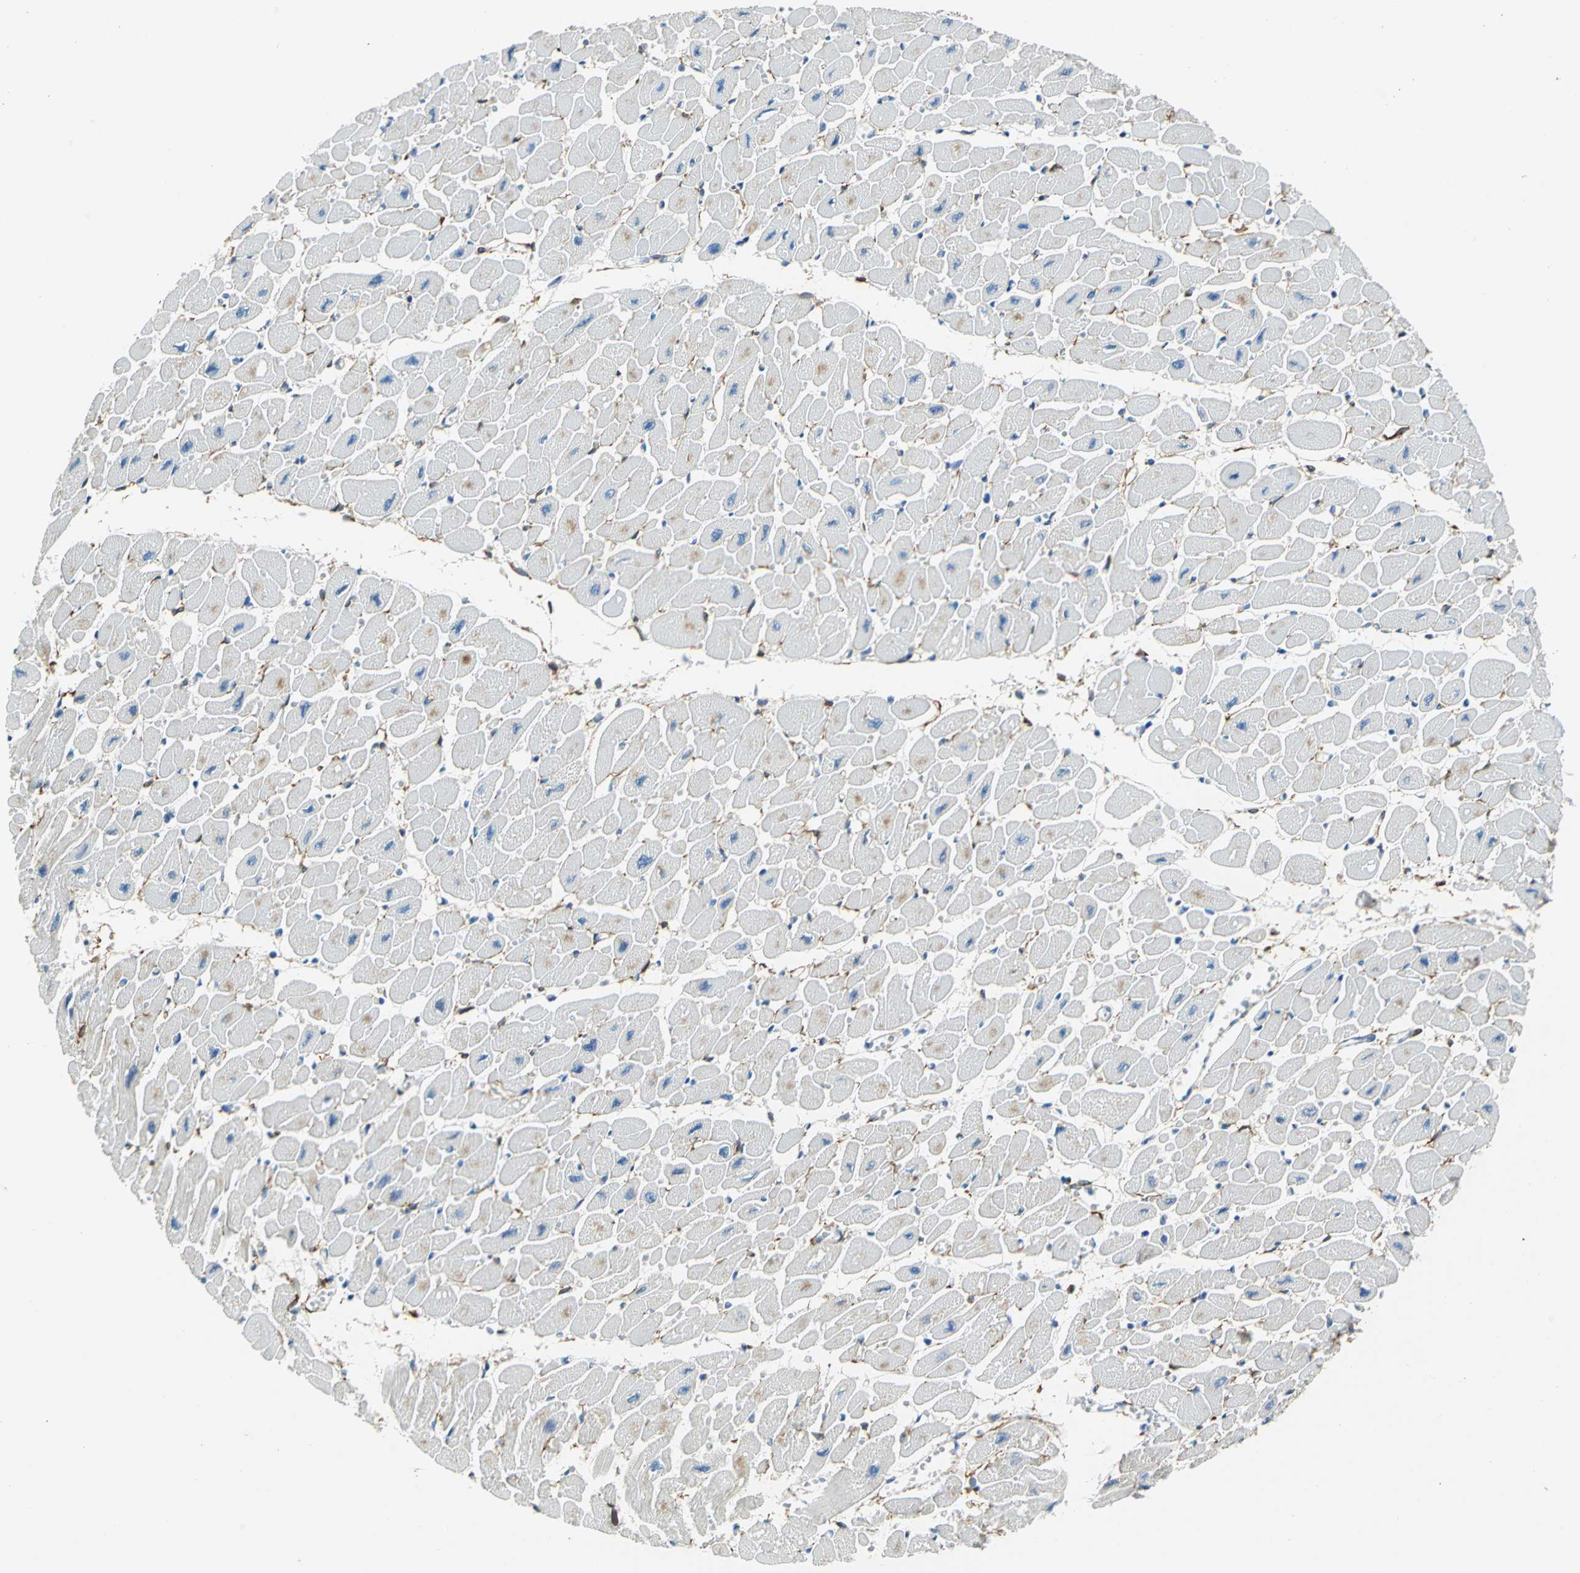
{"staining": {"intensity": "negative", "quantity": "none", "location": "none"}, "tissue": "heart muscle", "cell_type": "Cardiomyocytes", "image_type": "normal", "snomed": [{"axis": "morphology", "description": "Normal tissue, NOS"}, {"axis": "topography", "description": "Heart"}], "caption": "Immunohistochemistry (IHC) photomicrograph of normal heart muscle stained for a protein (brown), which displays no expression in cardiomyocytes.", "gene": "AKAP12", "patient": {"sex": "female", "age": 54}}